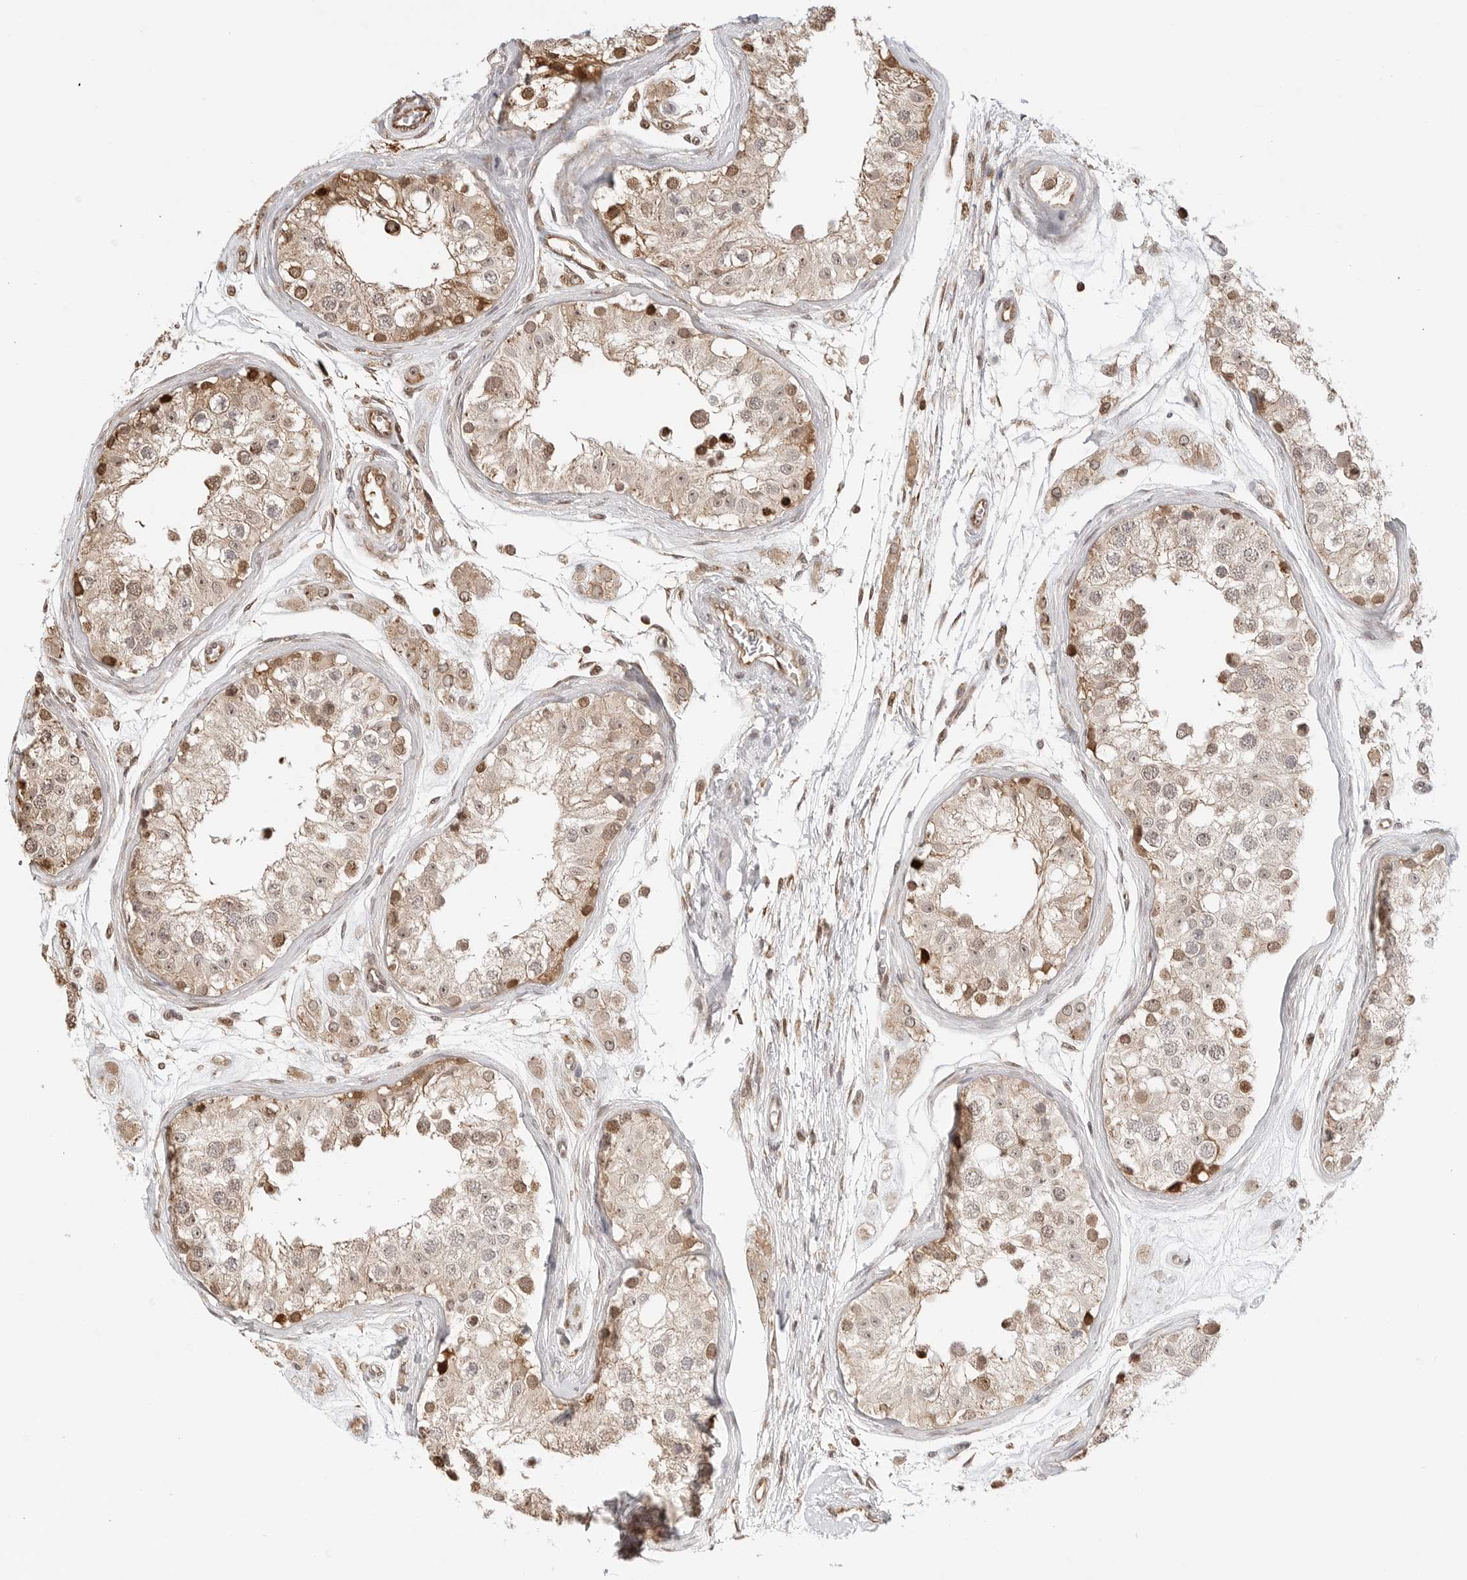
{"staining": {"intensity": "moderate", "quantity": ">75%", "location": "cytoplasmic/membranous,nuclear"}, "tissue": "testis", "cell_type": "Cells in seminiferous ducts", "image_type": "normal", "snomed": [{"axis": "morphology", "description": "Normal tissue, NOS"}, {"axis": "morphology", "description": "Adenocarcinoma, metastatic, NOS"}, {"axis": "topography", "description": "Testis"}], "caption": "Moderate cytoplasmic/membranous,nuclear positivity is present in approximately >75% of cells in seminiferous ducts in unremarkable testis.", "gene": "FKBP14", "patient": {"sex": "male", "age": 26}}